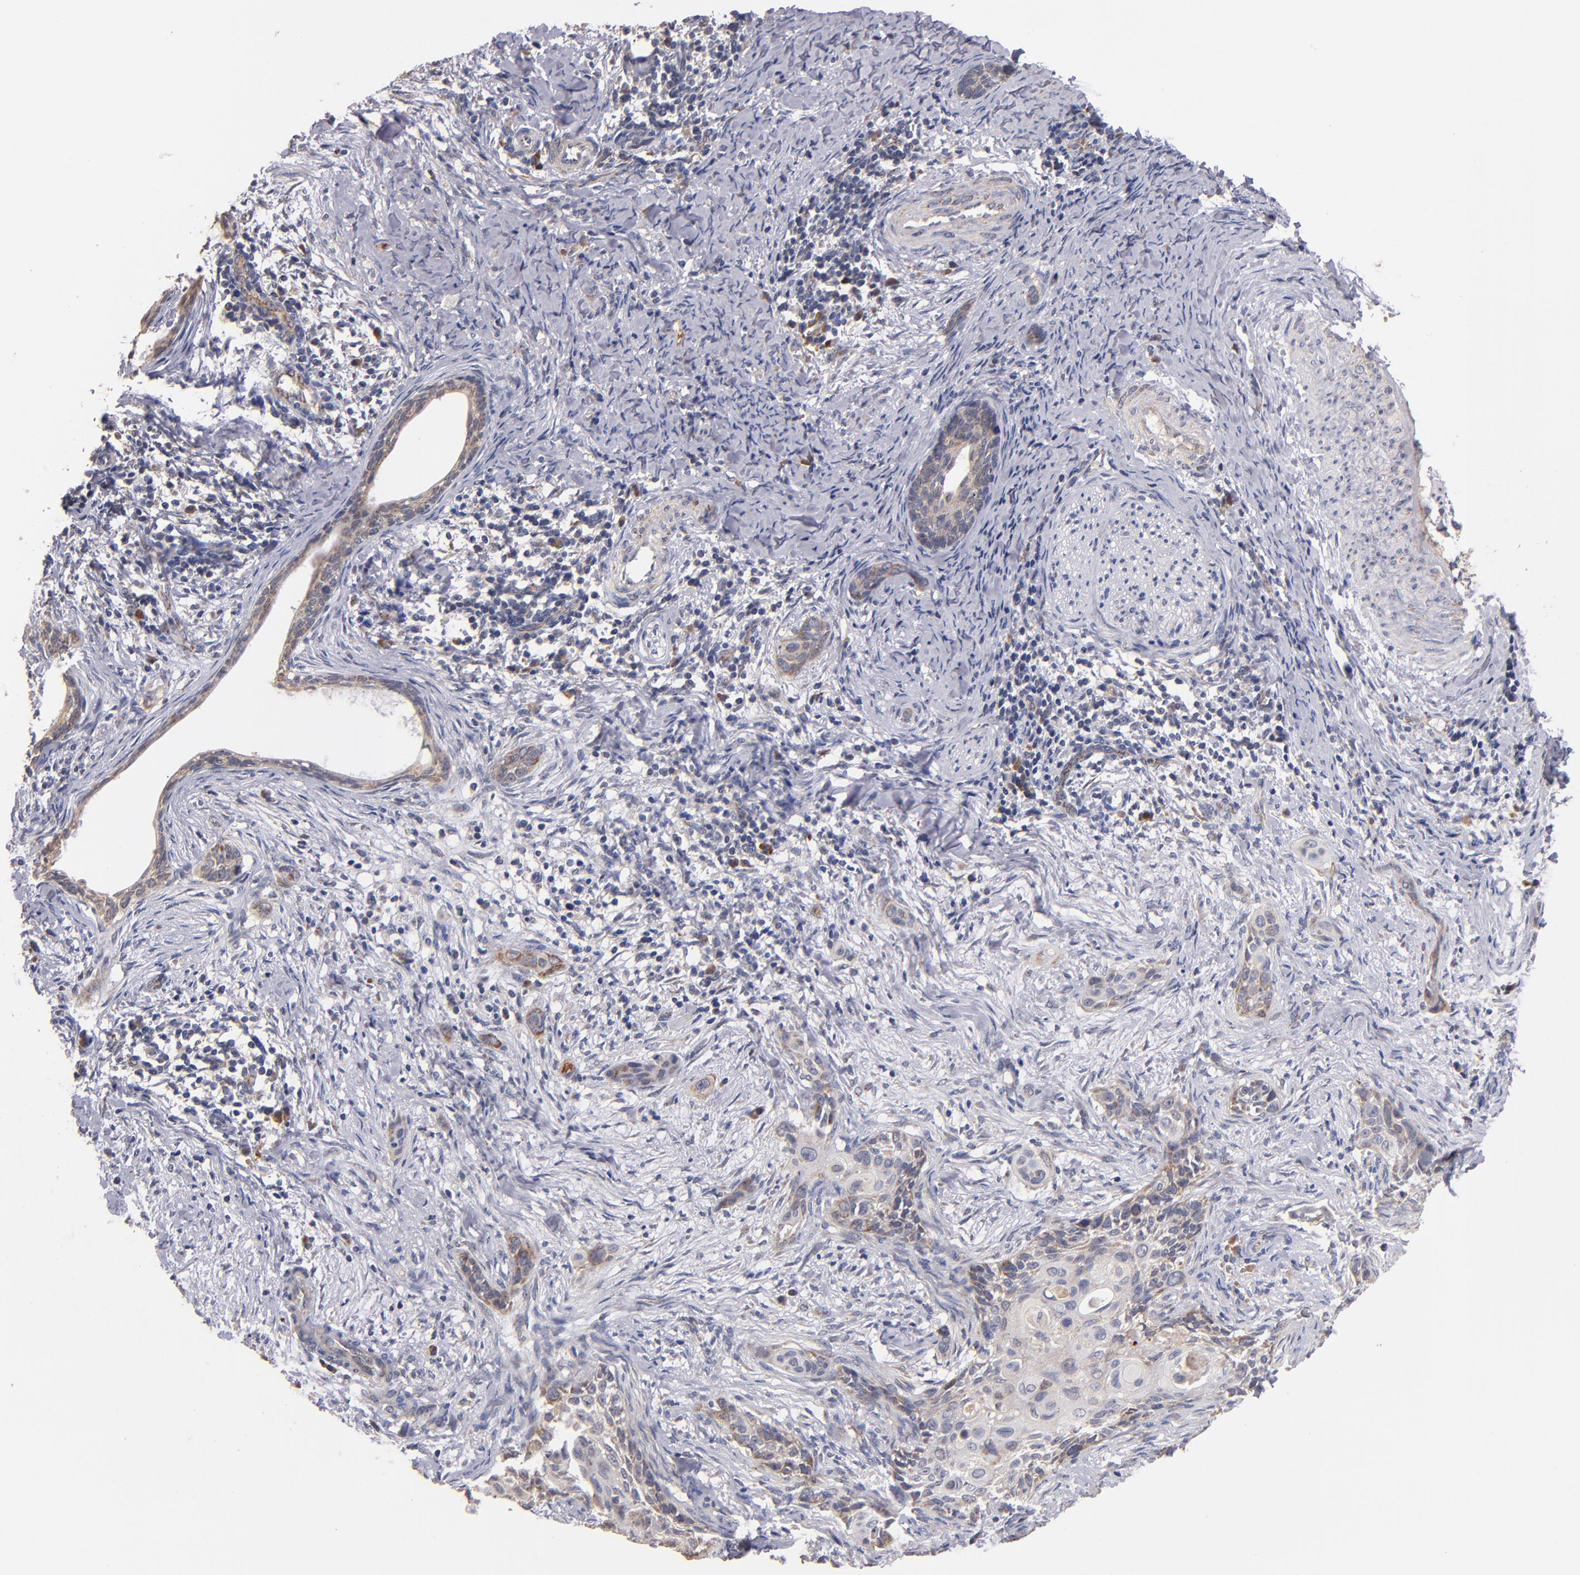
{"staining": {"intensity": "weak", "quantity": ">75%", "location": "cytoplasmic/membranous"}, "tissue": "cervical cancer", "cell_type": "Tumor cells", "image_type": "cancer", "snomed": [{"axis": "morphology", "description": "Squamous cell carcinoma, NOS"}, {"axis": "topography", "description": "Cervix"}], "caption": "Immunohistochemistry (DAB) staining of cervical squamous cell carcinoma demonstrates weak cytoplasmic/membranous protein staining in about >75% of tumor cells.", "gene": "DIABLO", "patient": {"sex": "female", "age": 33}}